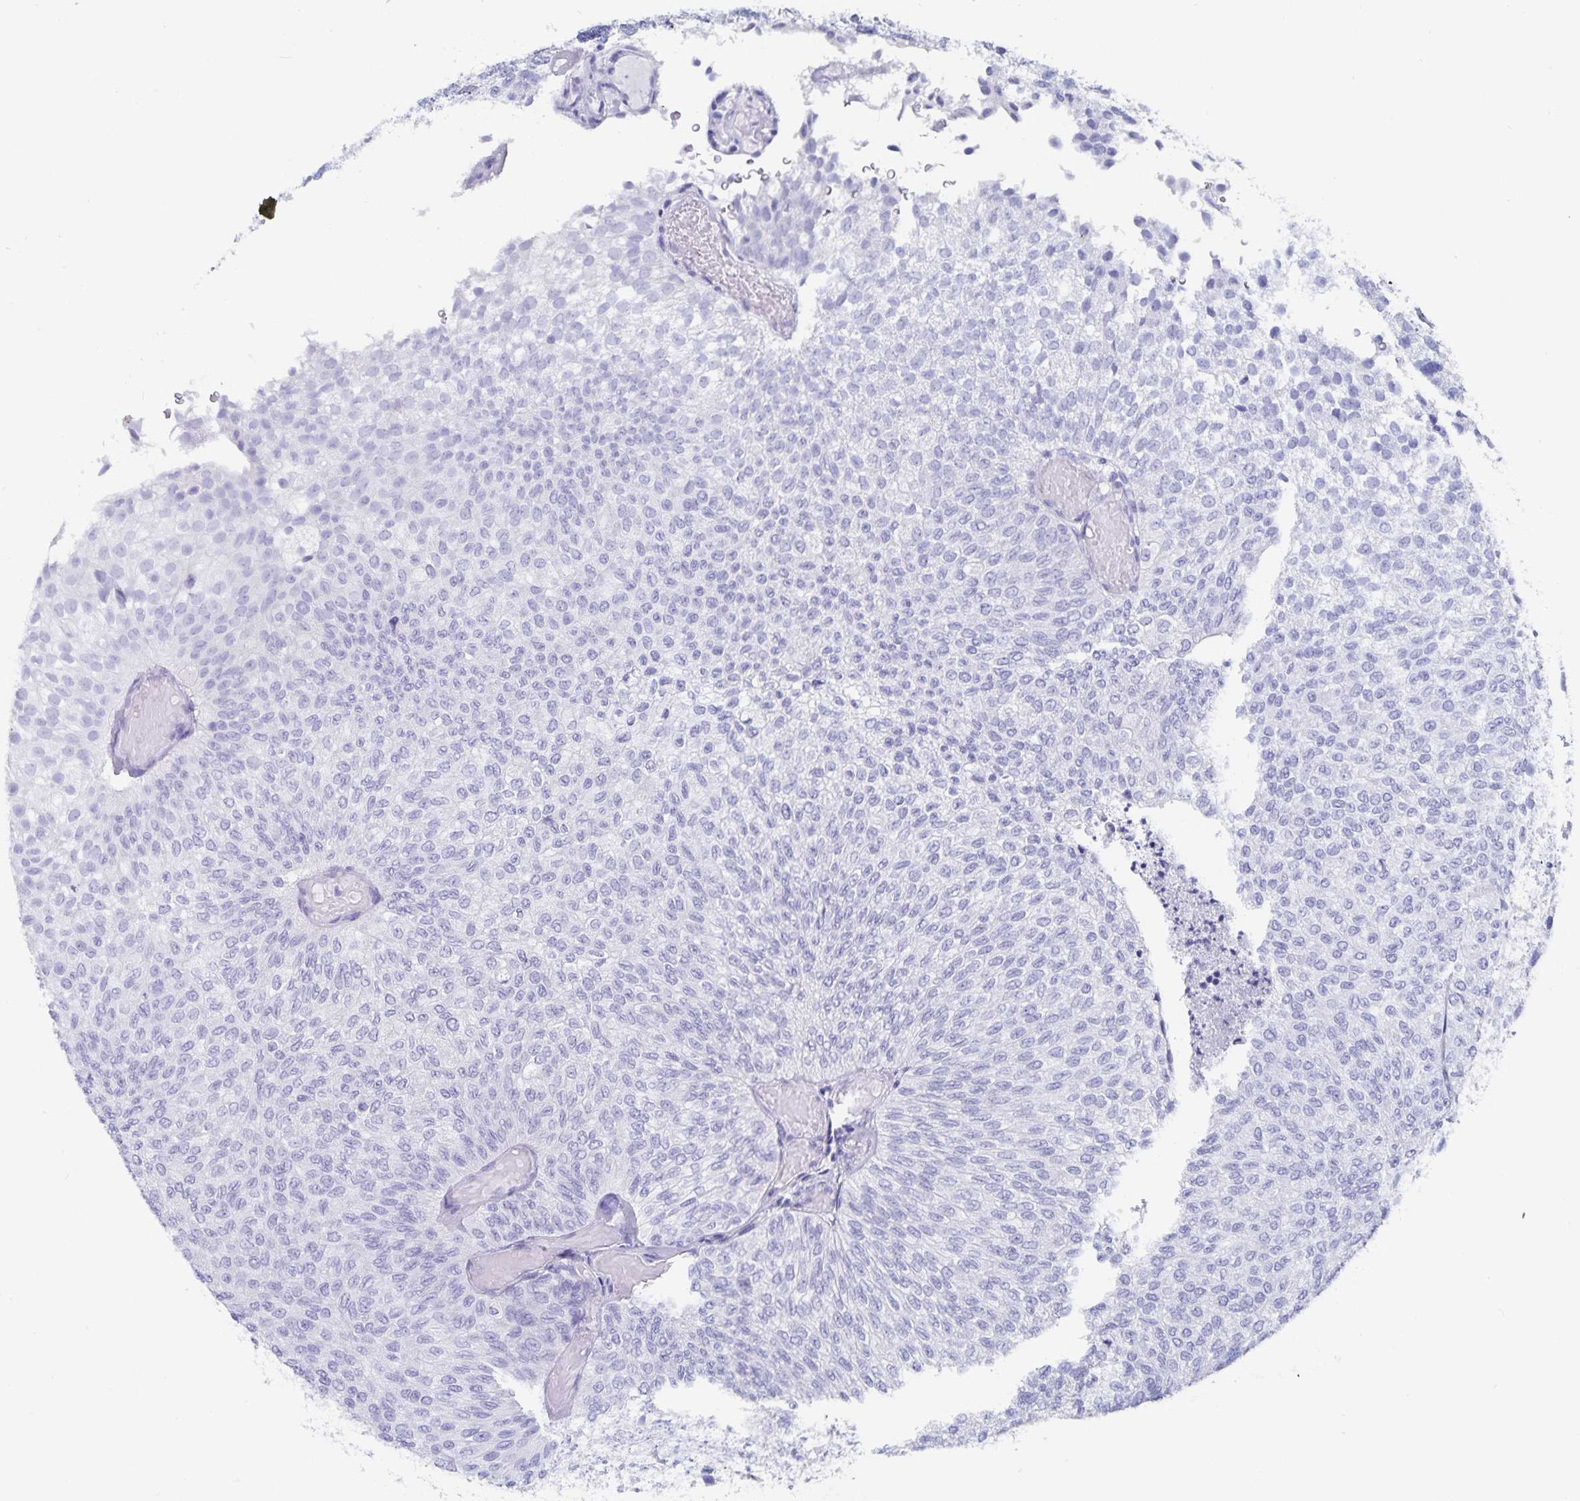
{"staining": {"intensity": "negative", "quantity": "none", "location": "none"}, "tissue": "urothelial cancer", "cell_type": "Tumor cells", "image_type": "cancer", "snomed": [{"axis": "morphology", "description": "Urothelial carcinoma, Low grade"}, {"axis": "topography", "description": "Urinary bladder"}], "caption": "High power microscopy histopathology image of an immunohistochemistry (IHC) micrograph of urothelial carcinoma (low-grade), revealing no significant staining in tumor cells.", "gene": "C19orf73", "patient": {"sex": "male", "age": 78}}